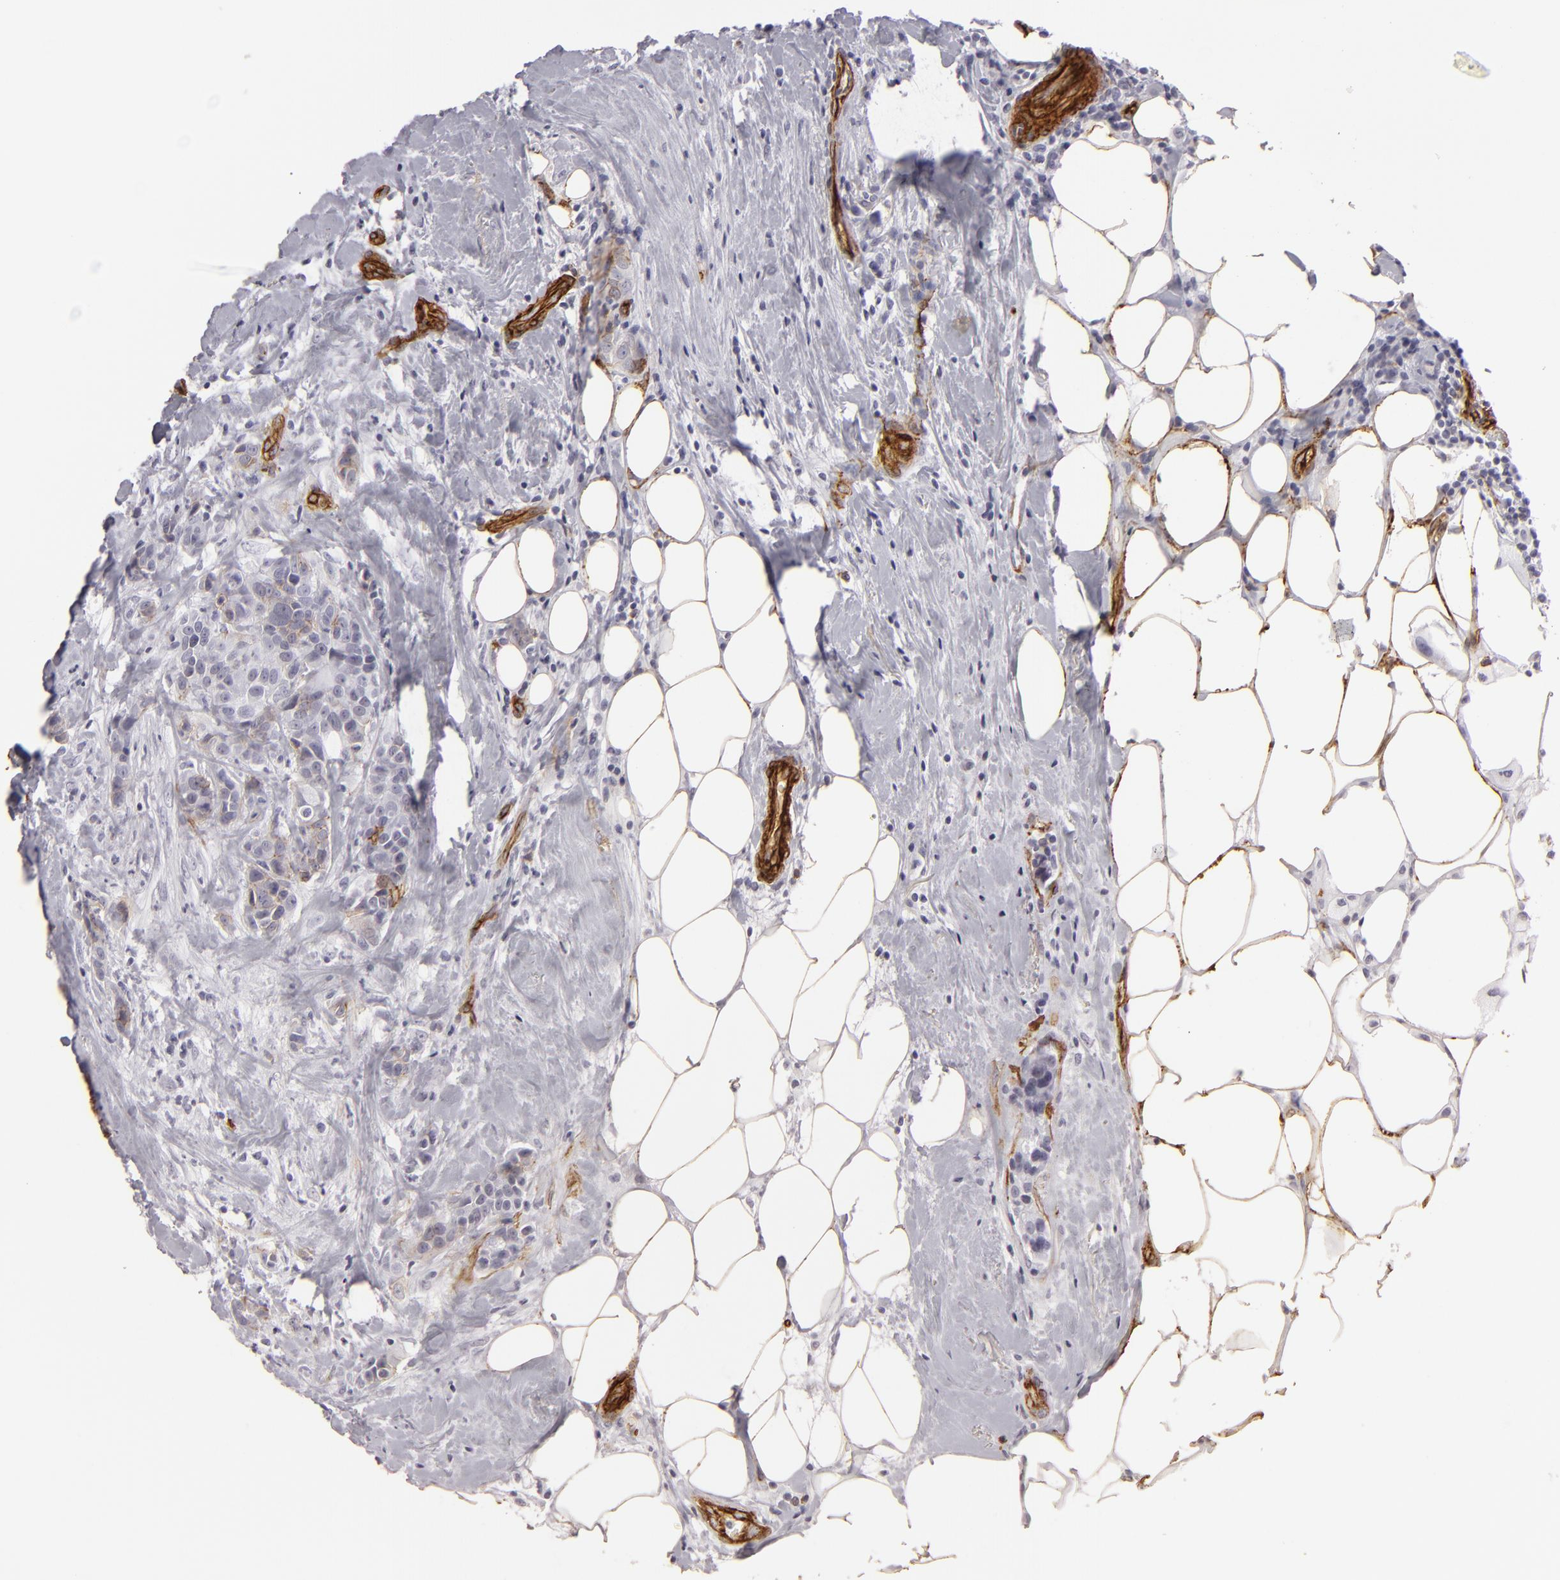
{"staining": {"intensity": "negative", "quantity": "none", "location": "none"}, "tissue": "breast cancer", "cell_type": "Tumor cells", "image_type": "cancer", "snomed": [{"axis": "morphology", "description": "Duct carcinoma"}, {"axis": "topography", "description": "Breast"}], "caption": "This is a micrograph of immunohistochemistry staining of infiltrating ductal carcinoma (breast), which shows no expression in tumor cells. (Immunohistochemistry (ihc), brightfield microscopy, high magnification).", "gene": "MCAM", "patient": {"sex": "female", "age": 45}}